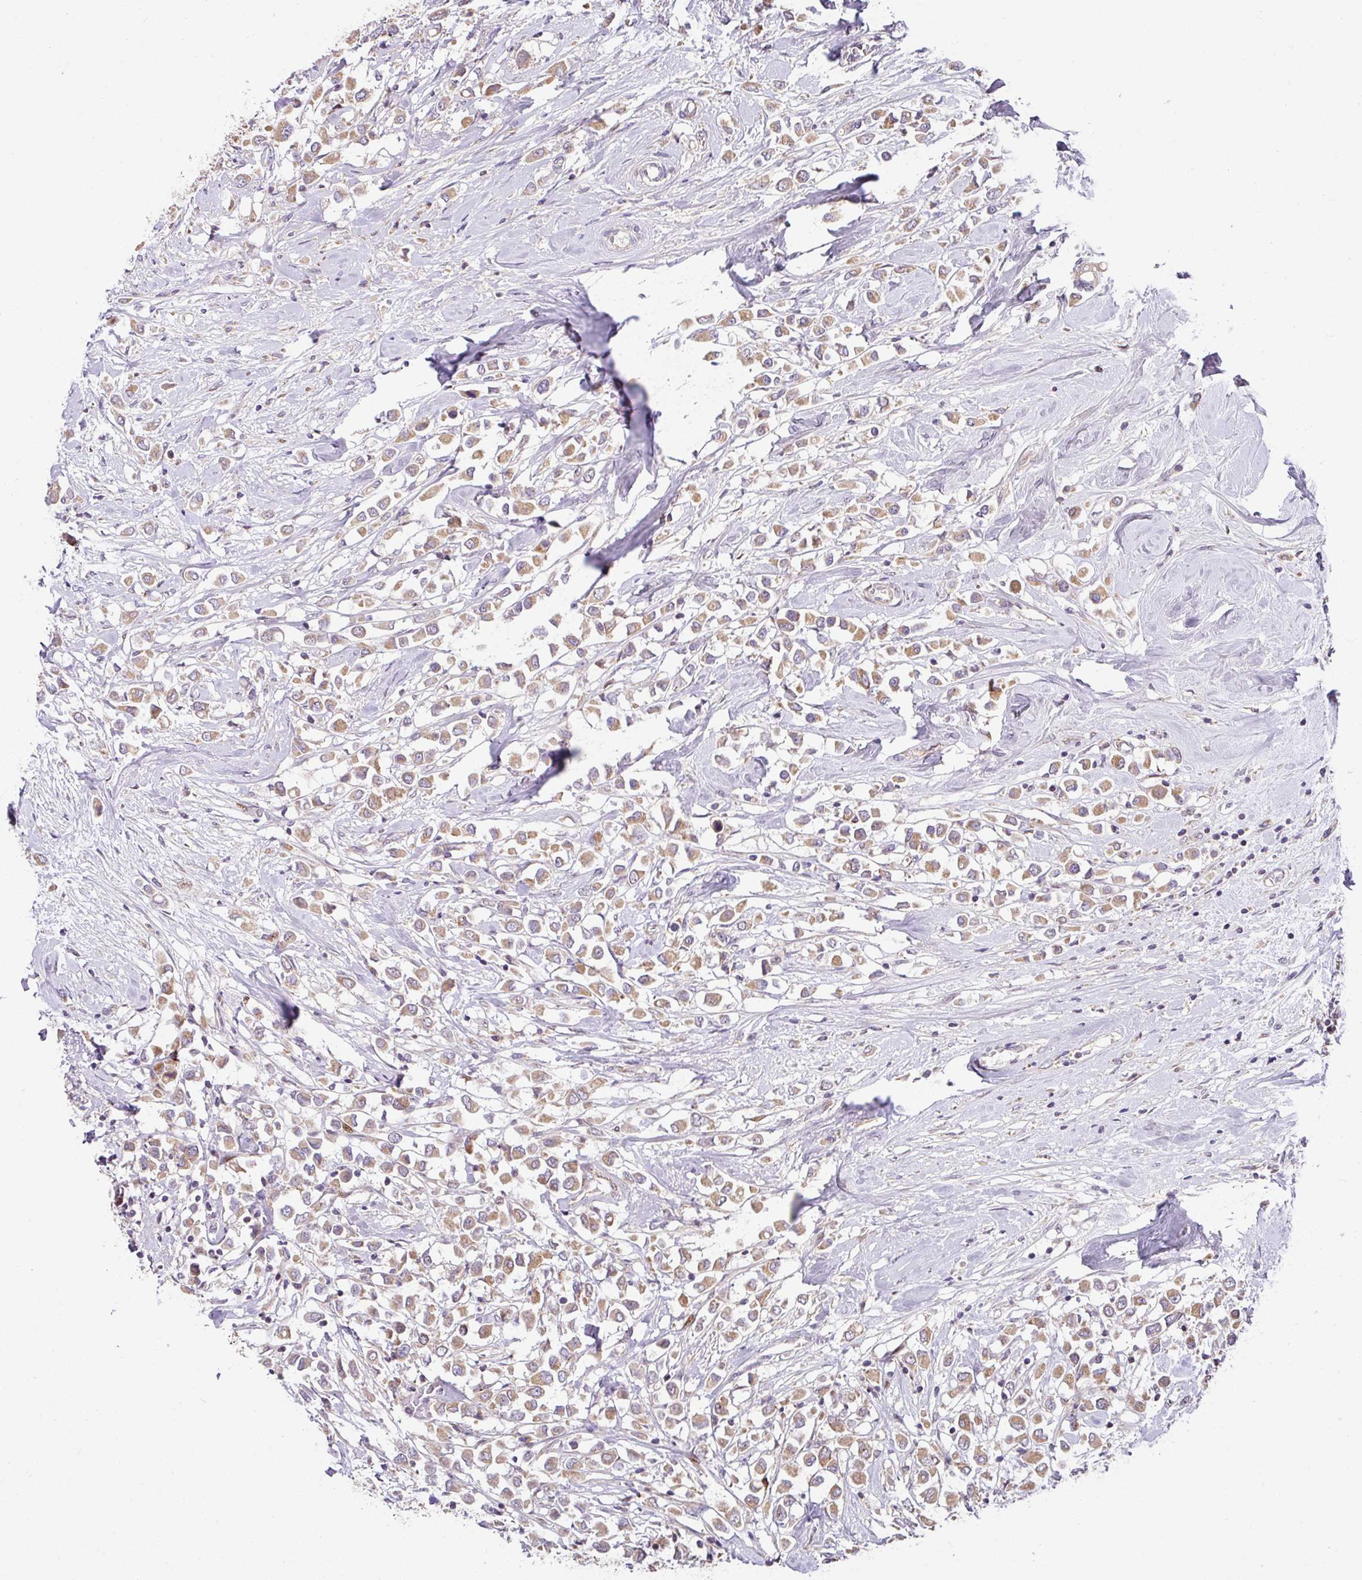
{"staining": {"intensity": "moderate", "quantity": ">75%", "location": "cytoplasmic/membranous"}, "tissue": "breast cancer", "cell_type": "Tumor cells", "image_type": "cancer", "snomed": [{"axis": "morphology", "description": "Duct carcinoma"}, {"axis": "topography", "description": "Breast"}], "caption": "IHC of human breast cancer exhibits medium levels of moderate cytoplasmic/membranous expression in about >75% of tumor cells.", "gene": "SARS2", "patient": {"sex": "female", "age": 61}}